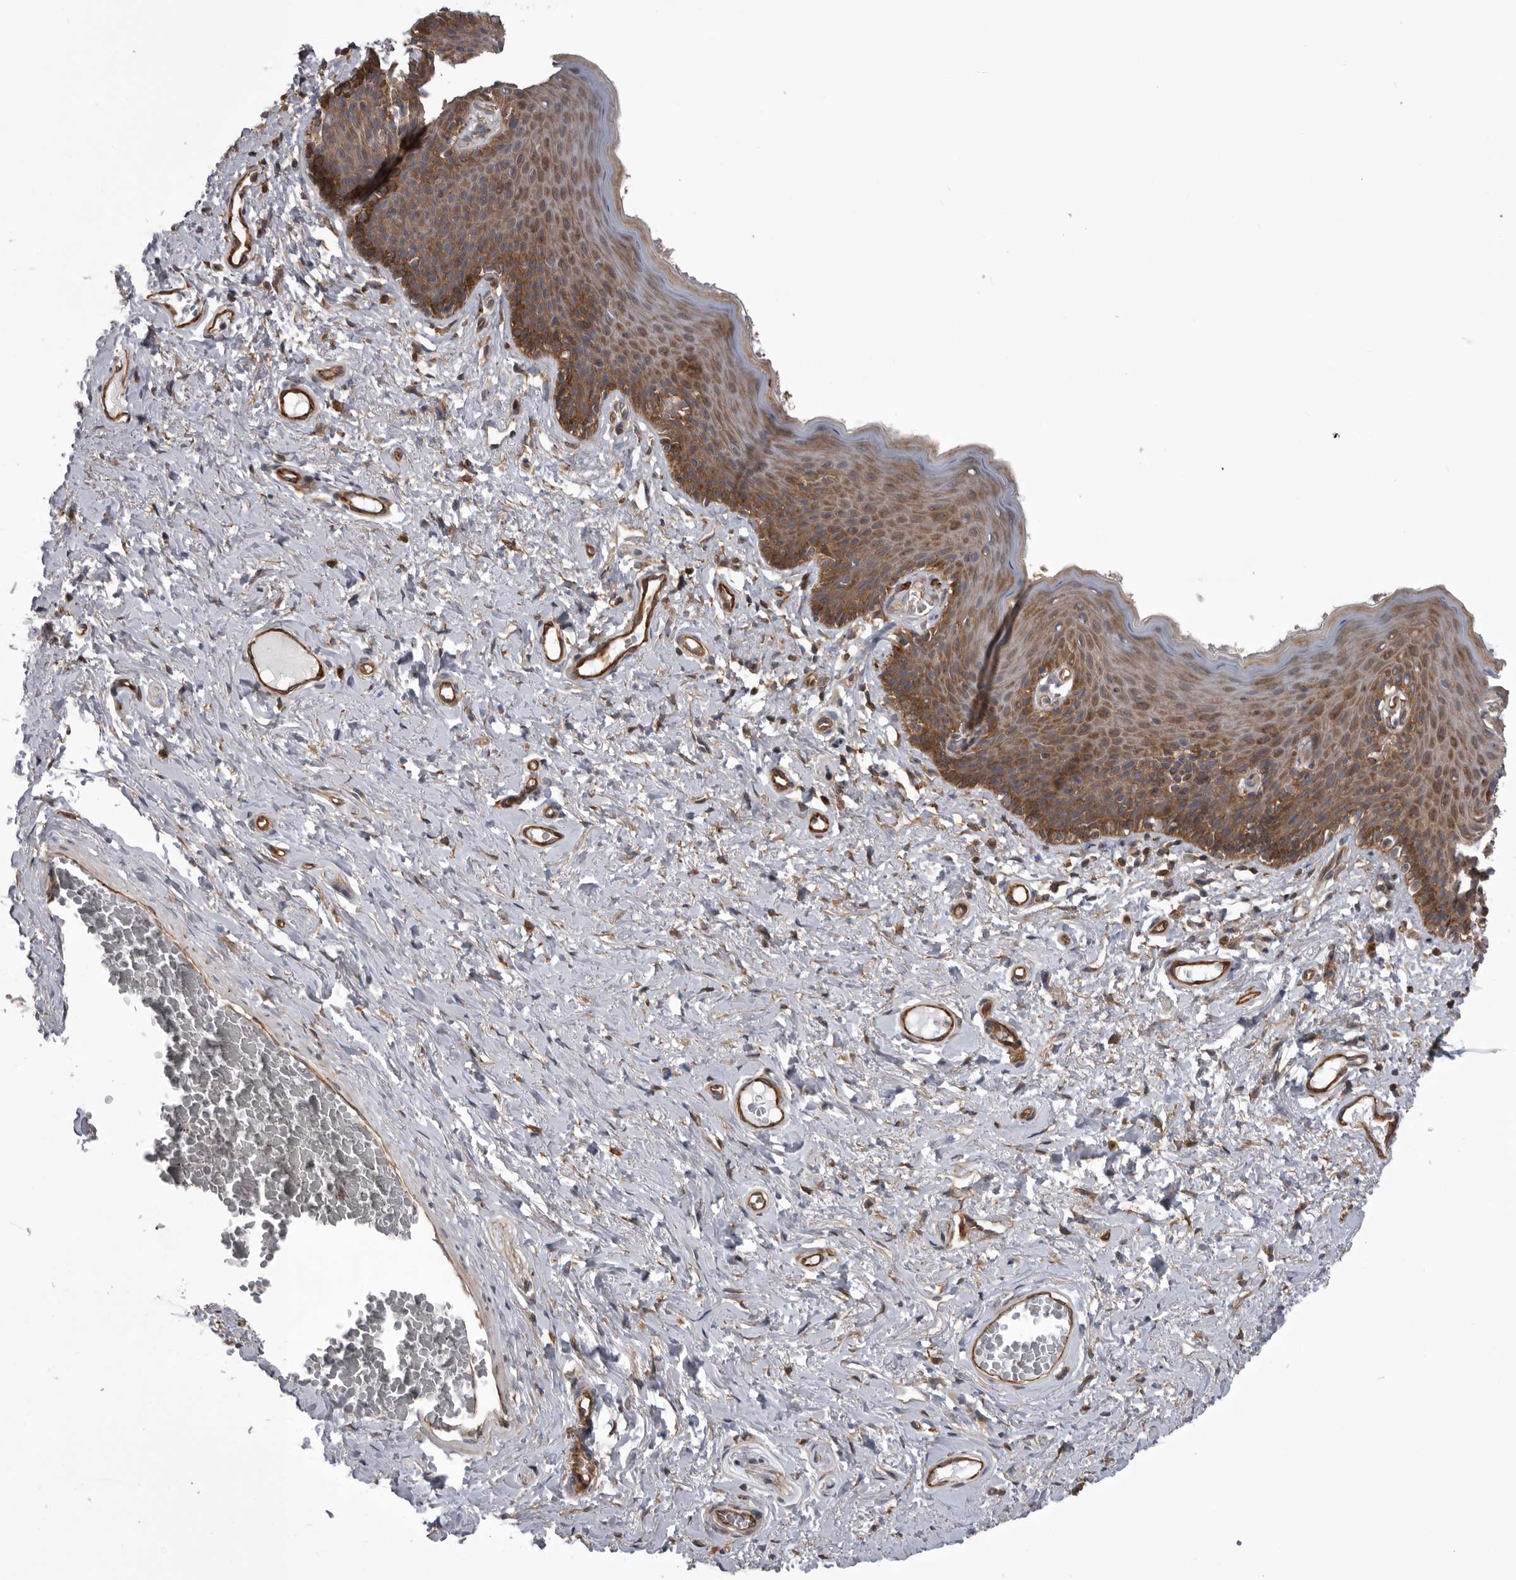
{"staining": {"intensity": "moderate", "quantity": ">75%", "location": "cytoplasmic/membranous"}, "tissue": "skin", "cell_type": "Epidermal cells", "image_type": "normal", "snomed": [{"axis": "morphology", "description": "Normal tissue, NOS"}, {"axis": "topography", "description": "Vulva"}], "caption": "Moderate cytoplasmic/membranous positivity for a protein is present in approximately >75% of epidermal cells of normal skin using immunohistochemistry (IHC).", "gene": "RAB3GAP2", "patient": {"sex": "female", "age": 66}}